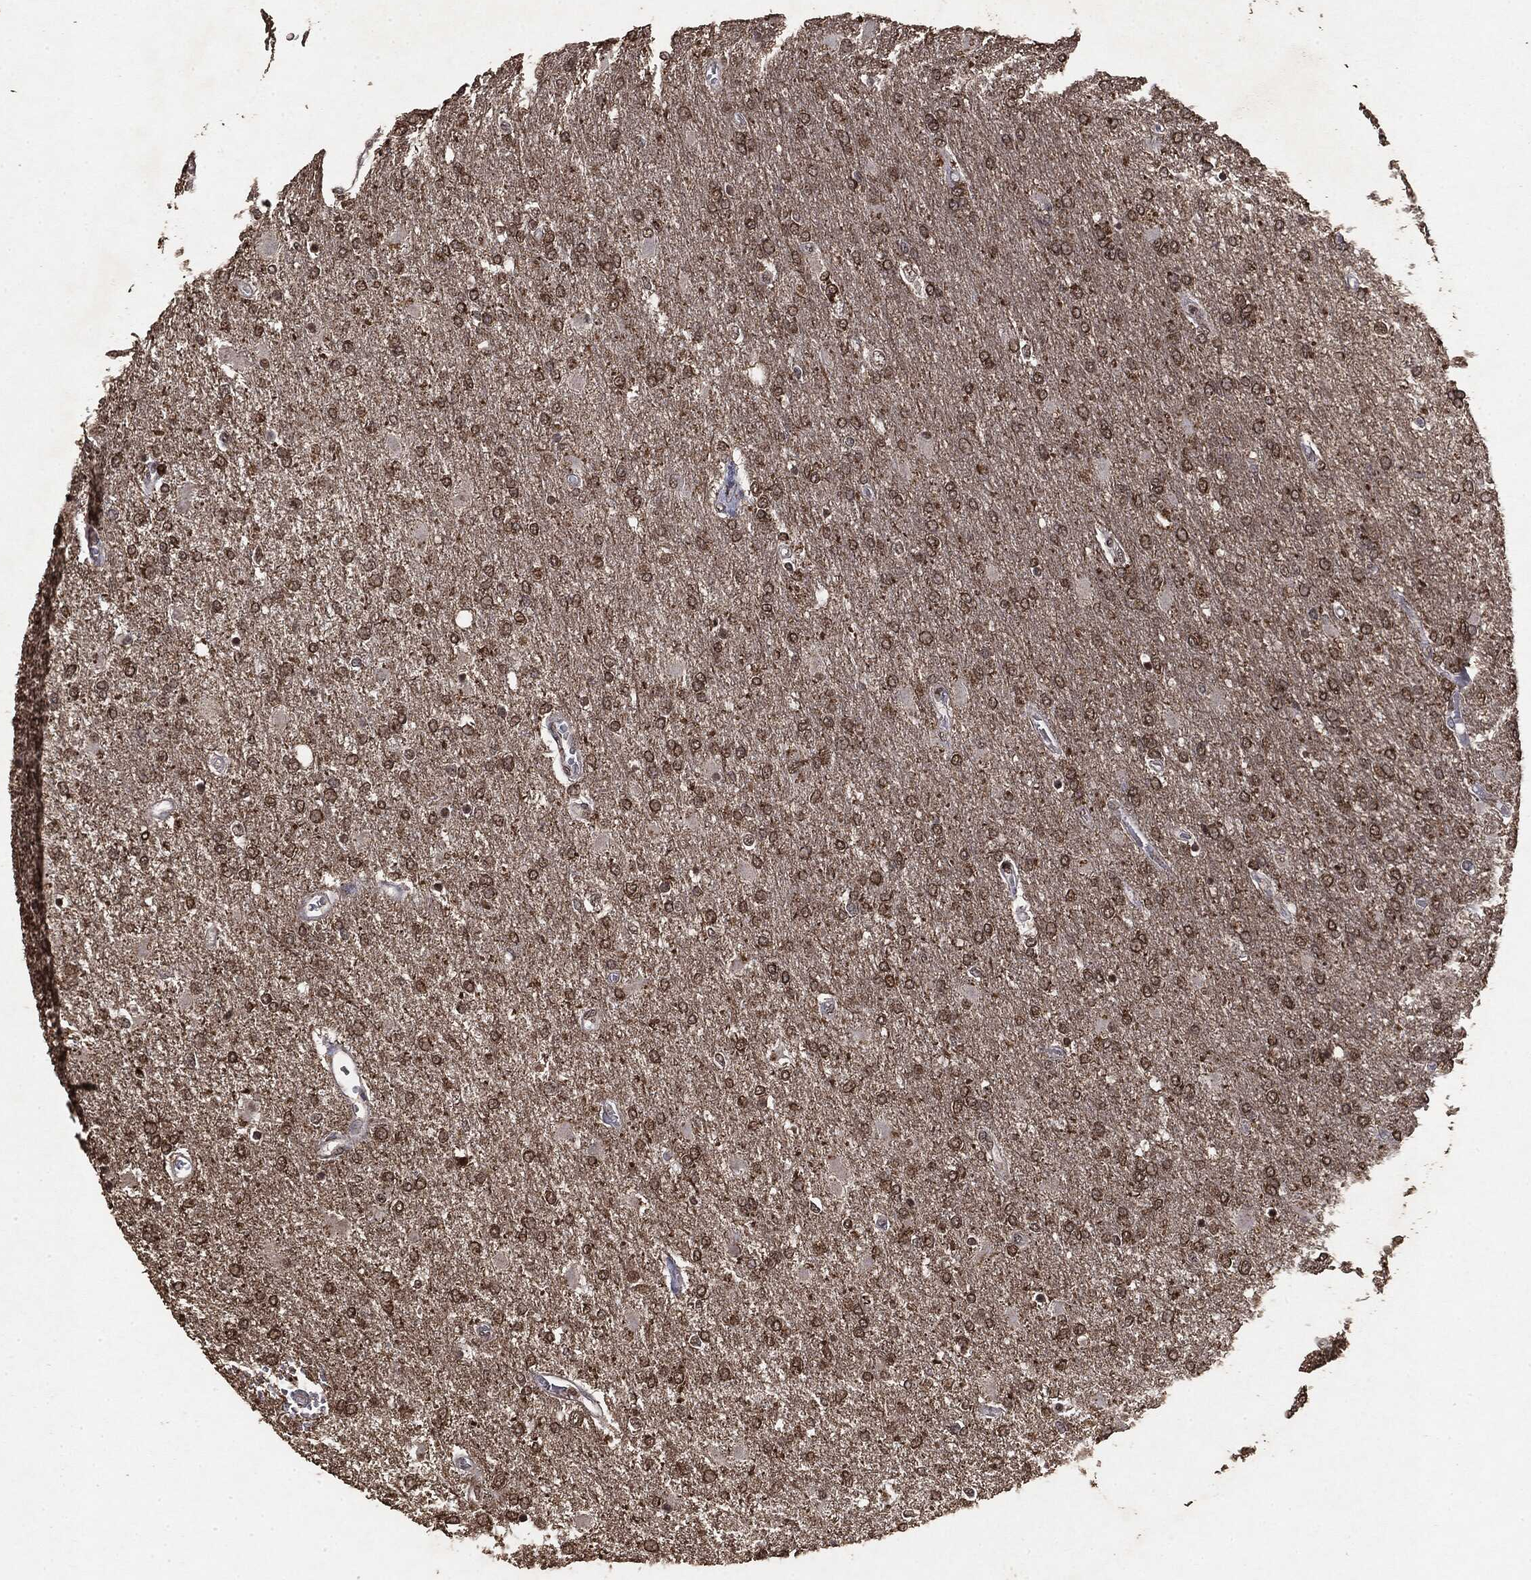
{"staining": {"intensity": "moderate", "quantity": ">75%", "location": "cytoplasmic/membranous,nuclear"}, "tissue": "glioma", "cell_type": "Tumor cells", "image_type": "cancer", "snomed": [{"axis": "morphology", "description": "Glioma, malignant, High grade"}, {"axis": "topography", "description": "Cerebral cortex"}], "caption": "Immunohistochemistry of human malignant glioma (high-grade) exhibits medium levels of moderate cytoplasmic/membranous and nuclear positivity in about >75% of tumor cells.", "gene": "RAD18", "patient": {"sex": "male", "age": 79}}